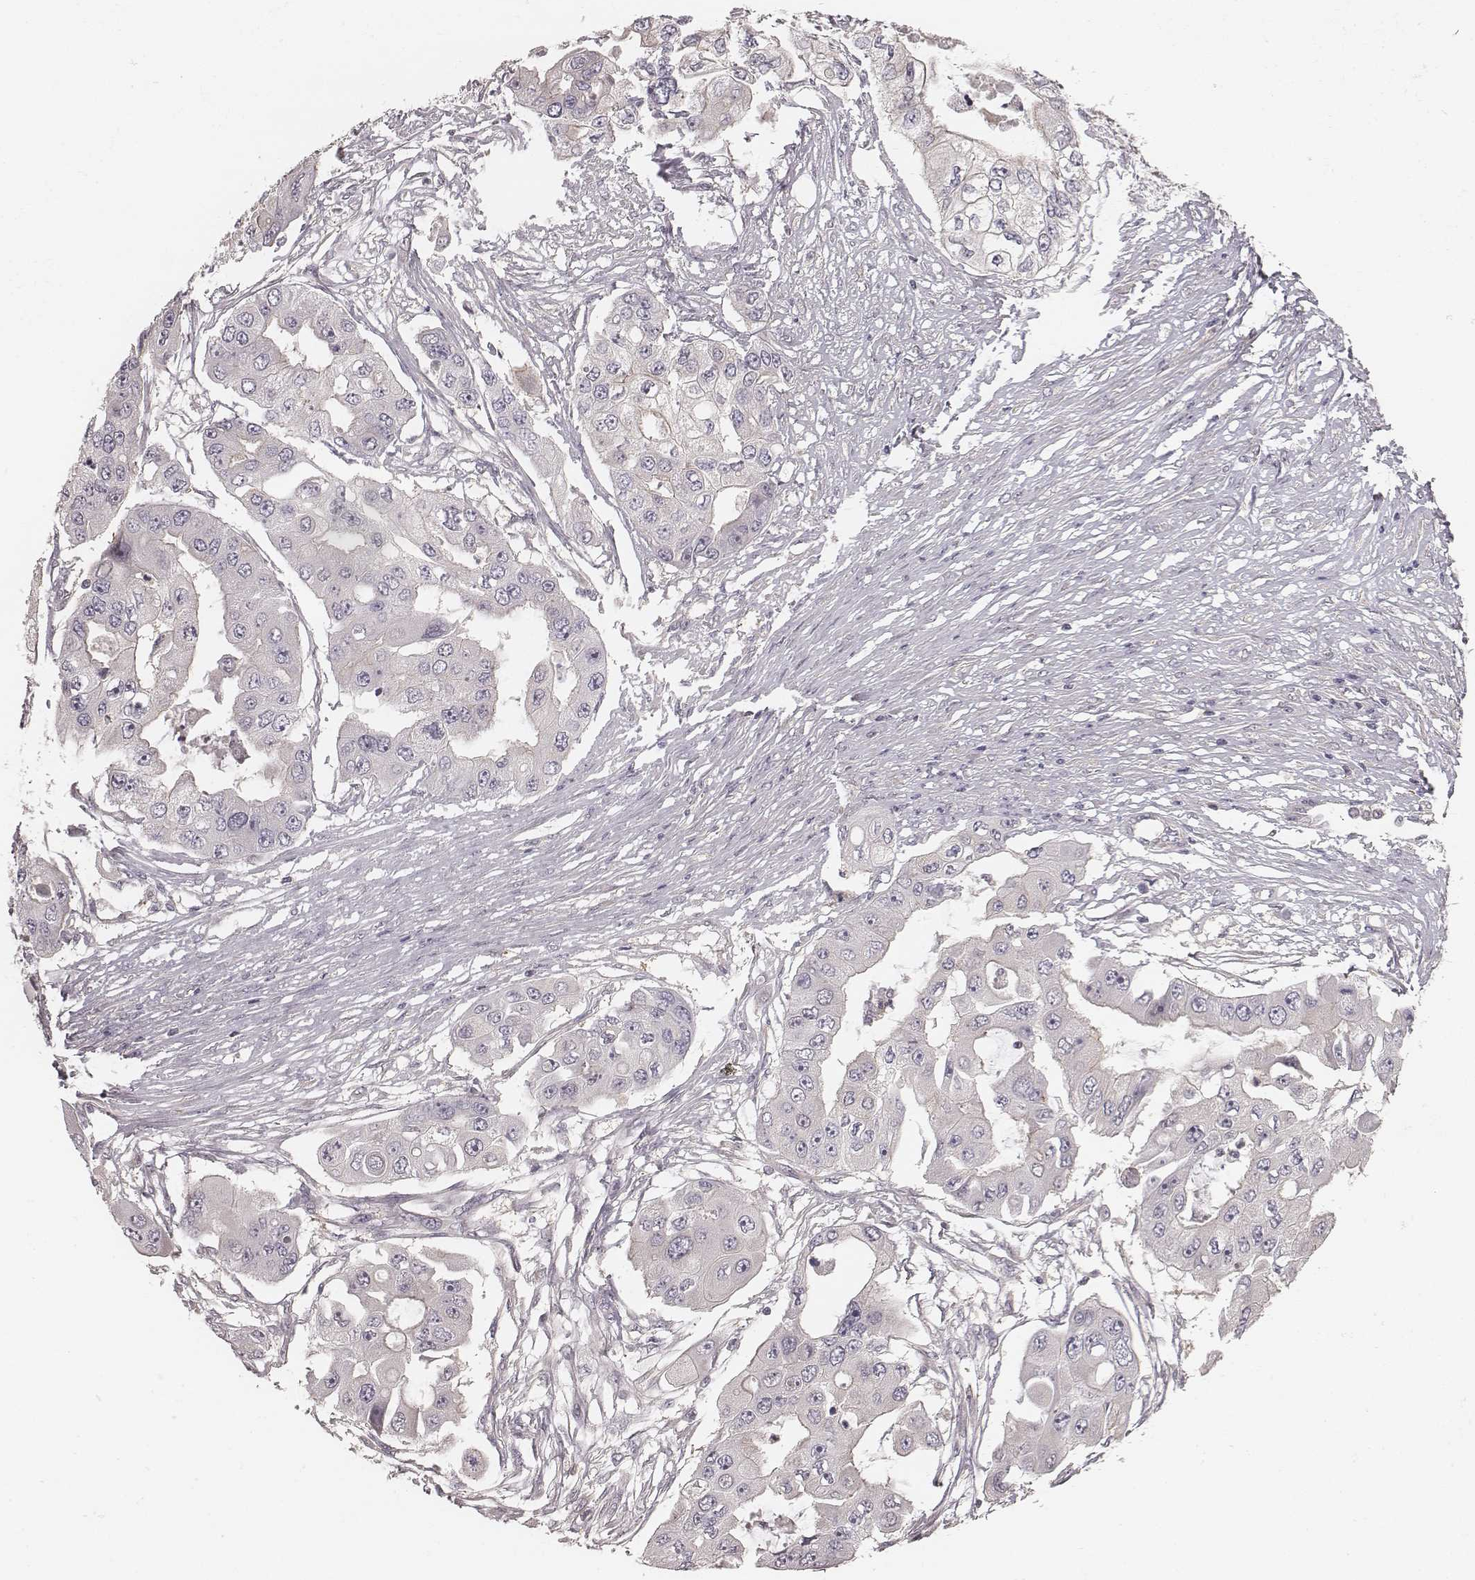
{"staining": {"intensity": "negative", "quantity": "none", "location": "none"}, "tissue": "ovarian cancer", "cell_type": "Tumor cells", "image_type": "cancer", "snomed": [{"axis": "morphology", "description": "Cystadenocarcinoma, serous, NOS"}, {"axis": "topography", "description": "Ovary"}], "caption": "Serous cystadenocarcinoma (ovarian) stained for a protein using IHC shows no staining tumor cells.", "gene": "TDRD5", "patient": {"sex": "female", "age": 56}}